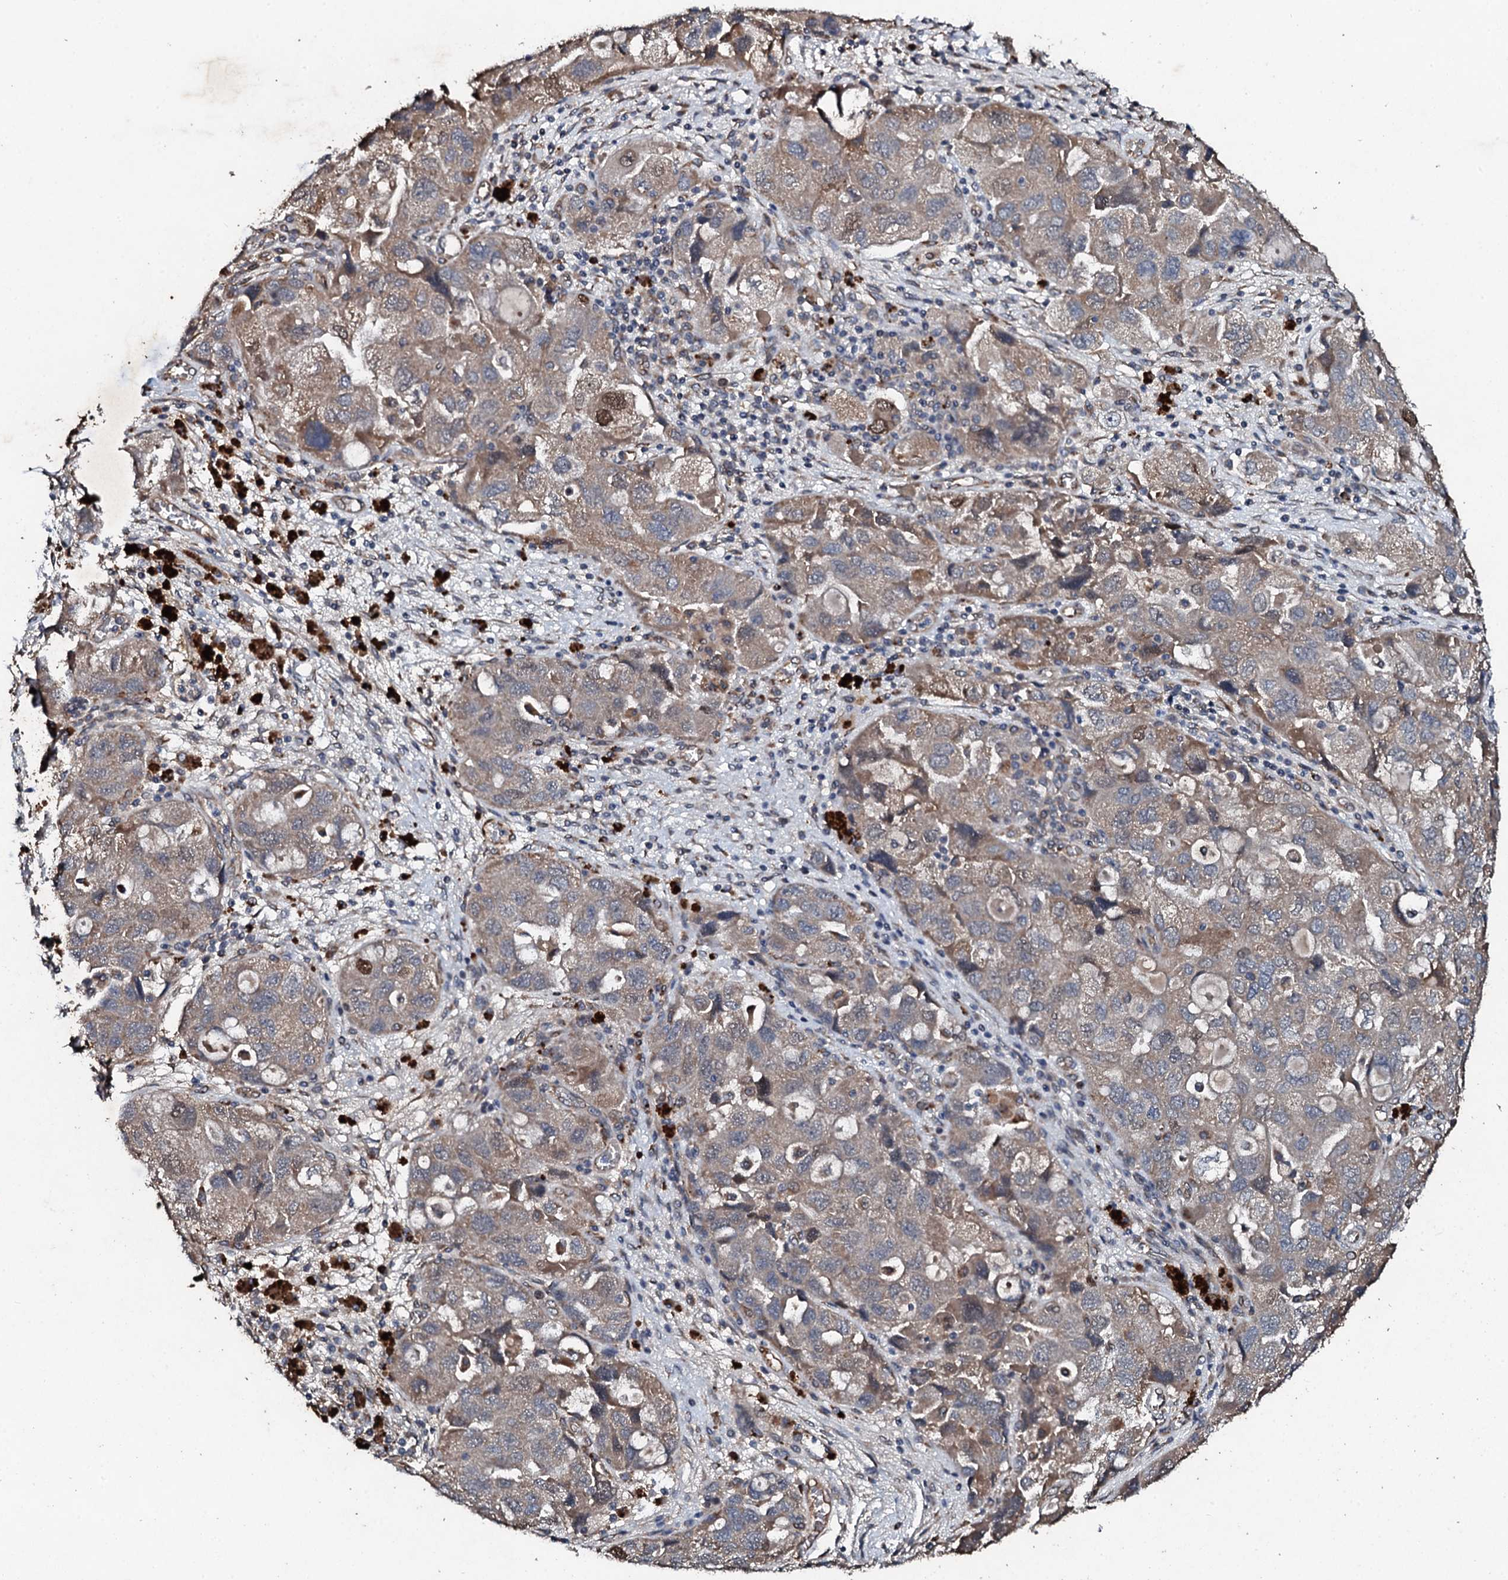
{"staining": {"intensity": "weak", "quantity": "25%-75%", "location": "cytoplasmic/membranous"}, "tissue": "ovarian cancer", "cell_type": "Tumor cells", "image_type": "cancer", "snomed": [{"axis": "morphology", "description": "Carcinoma, NOS"}, {"axis": "morphology", "description": "Cystadenocarcinoma, serous, NOS"}, {"axis": "topography", "description": "Ovary"}], "caption": "Protein analysis of ovarian serous cystadenocarcinoma tissue displays weak cytoplasmic/membranous positivity in about 25%-75% of tumor cells.", "gene": "ADAMTS10", "patient": {"sex": "female", "age": 69}}